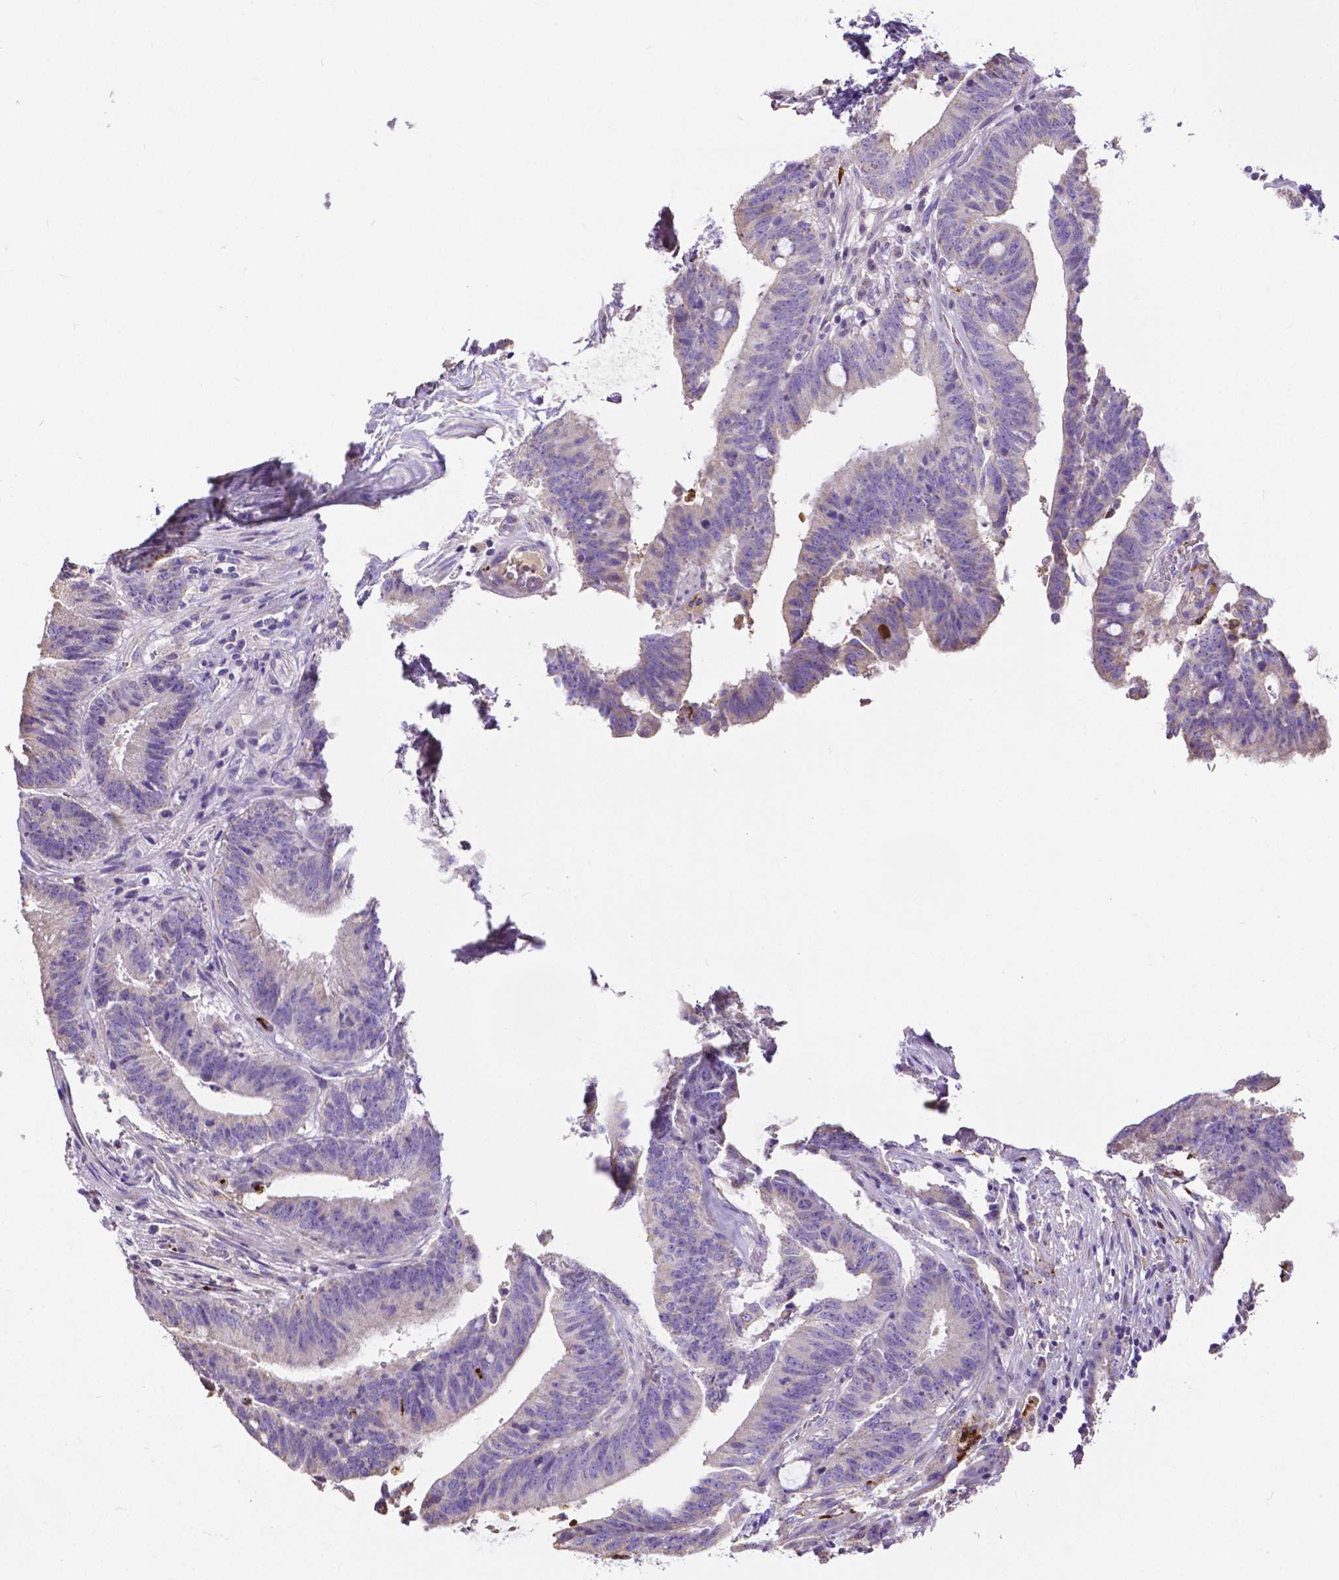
{"staining": {"intensity": "negative", "quantity": "none", "location": "none"}, "tissue": "colorectal cancer", "cell_type": "Tumor cells", "image_type": "cancer", "snomed": [{"axis": "morphology", "description": "Adenocarcinoma, NOS"}, {"axis": "topography", "description": "Colon"}], "caption": "Tumor cells show no significant protein expression in adenocarcinoma (colorectal).", "gene": "MMP9", "patient": {"sex": "female", "age": 43}}